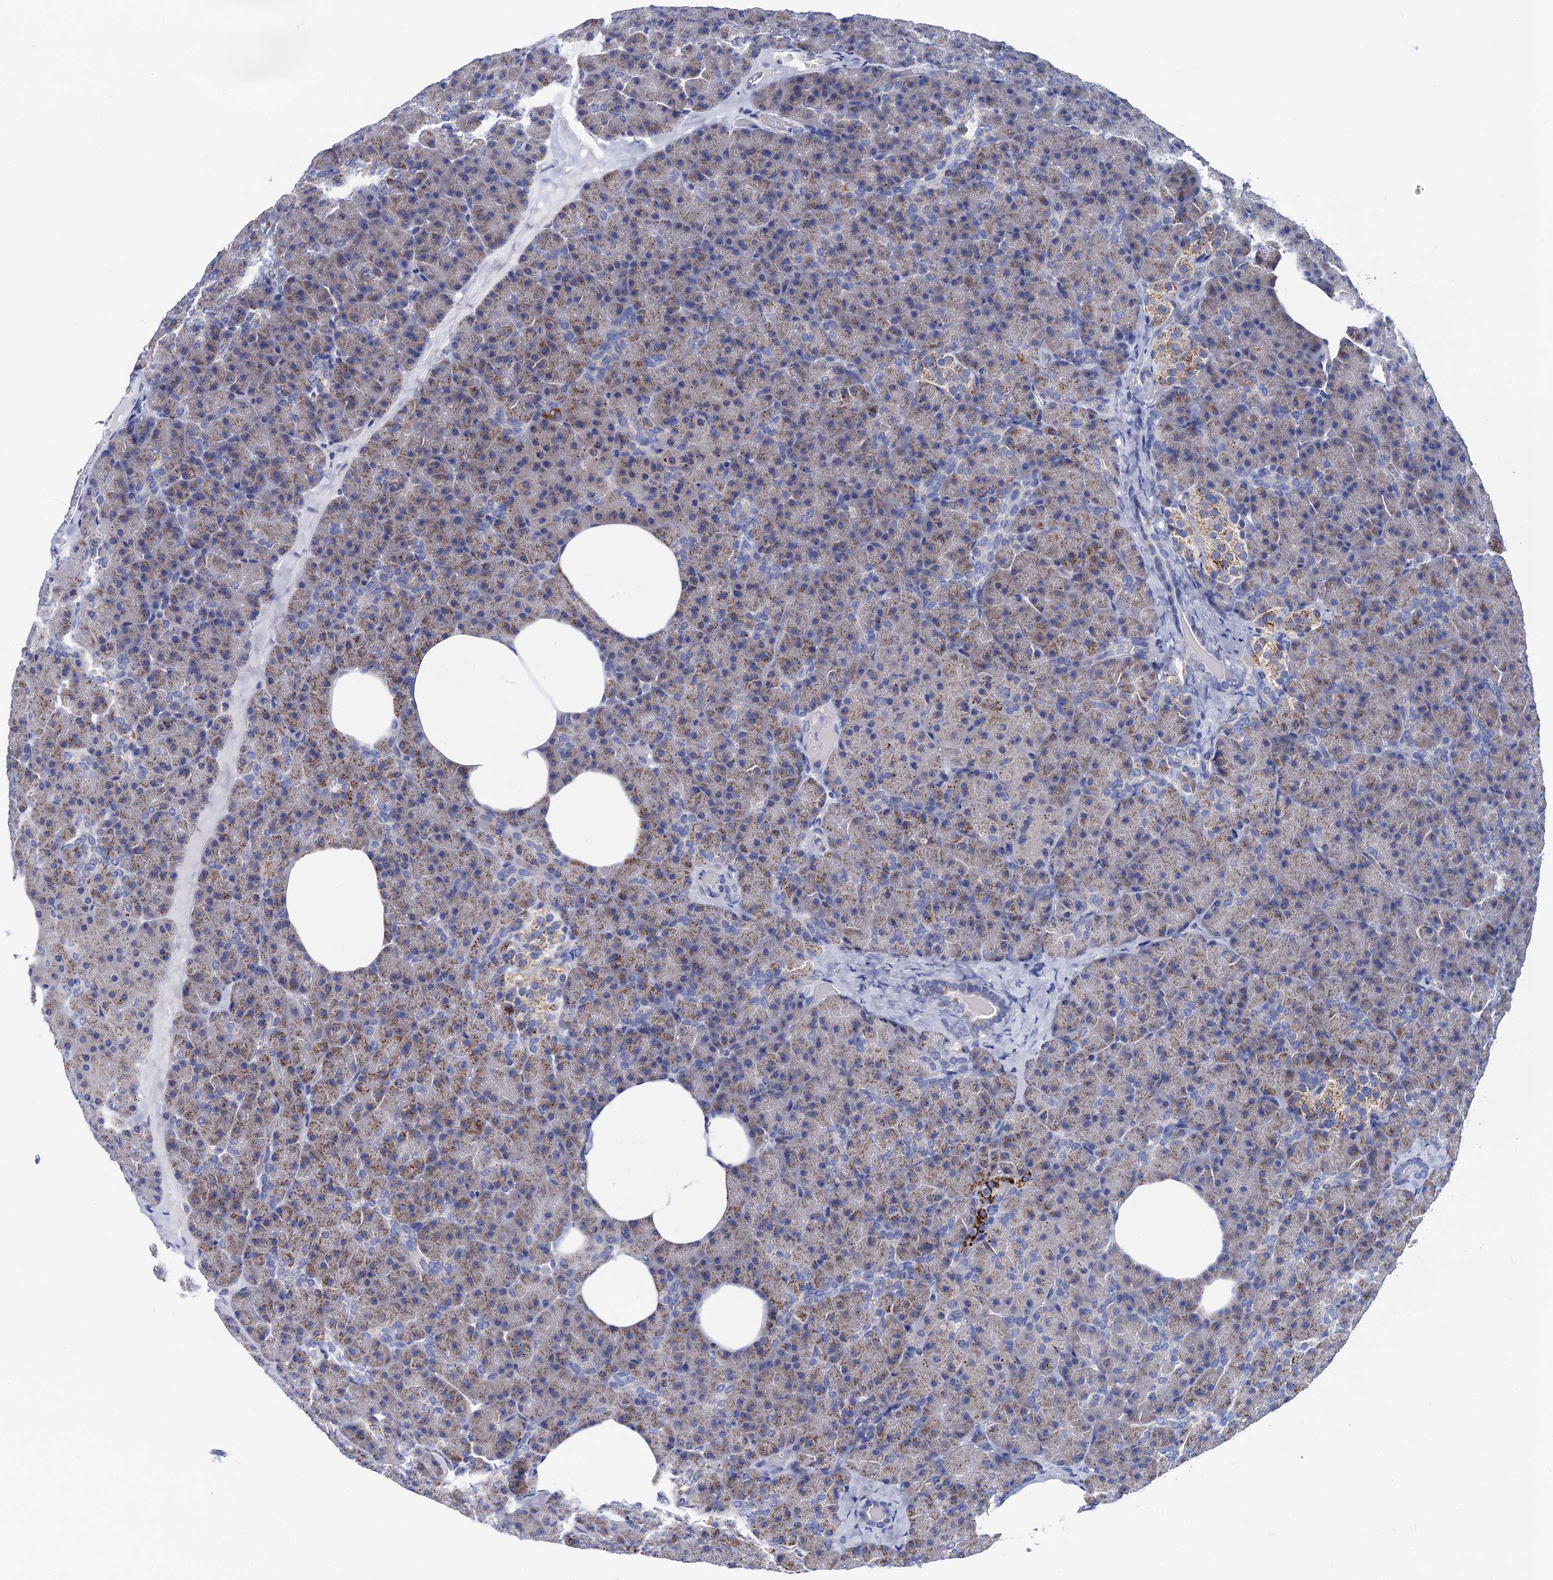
{"staining": {"intensity": "moderate", "quantity": ">75%", "location": "cytoplasmic/membranous"}, "tissue": "pancreas", "cell_type": "Exocrine glandular cells", "image_type": "normal", "snomed": [{"axis": "morphology", "description": "Normal tissue, NOS"}, {"axis": "morphology", "description": "Carcinoid, malignant, NOS"}, {"axis": "topography", "description": "Pancreas"}], "caption": "Brown immunohistochemical staining in unremarkable pancreas reveals moderate cytoplasmic/membranous positivity in approximately >75% of exocrine glandular cells. (Stains: DAB (3,3'-diaminobenzidine) in brown, nuclei in blue, Microscopy: brightfield microscopy at high magnification).", "gene": "ACADSB", "patient": {"sex": "female", "age": 35}}